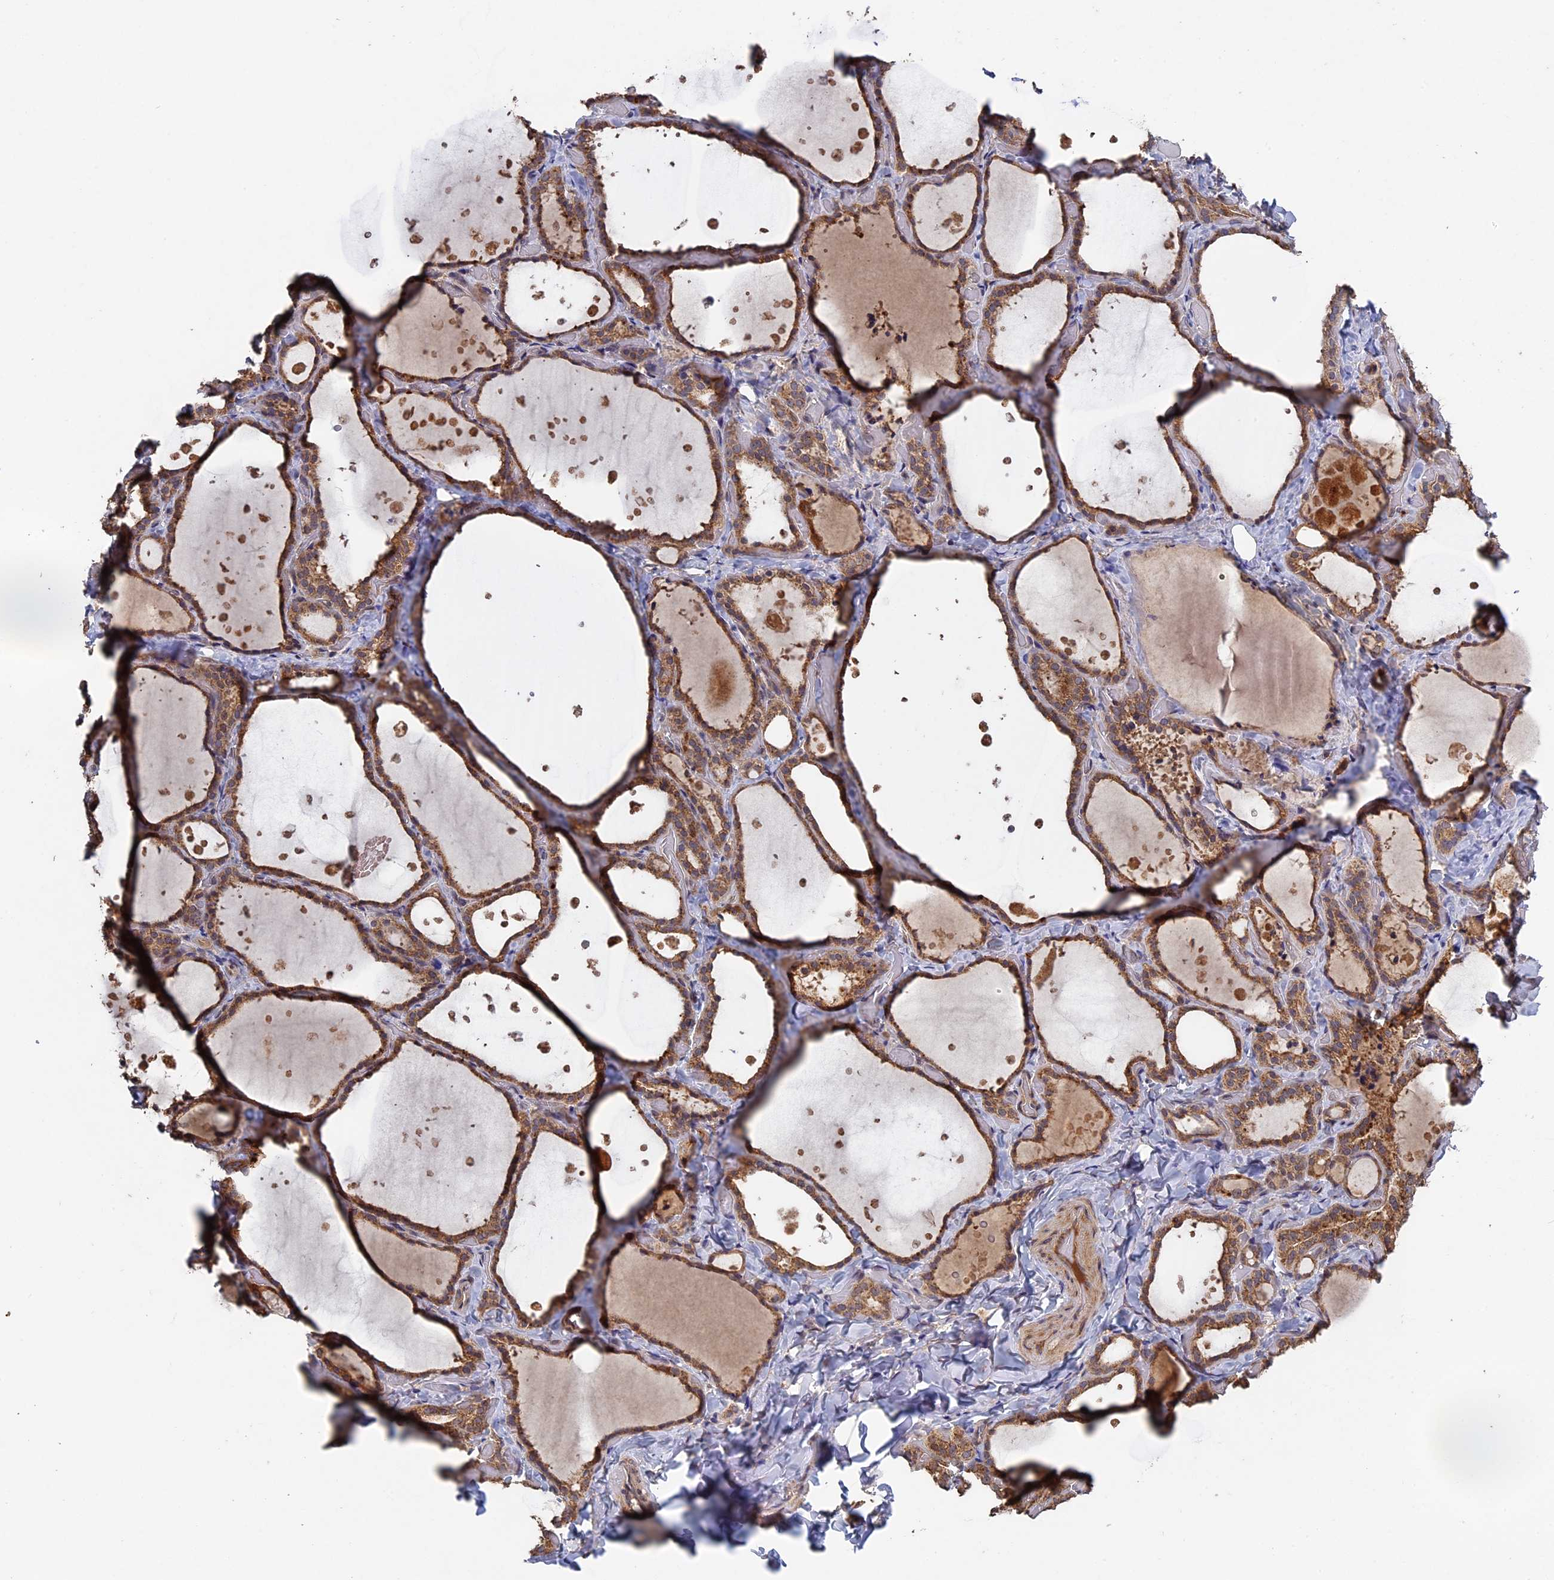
{"staining": {"intensity": "moderate", "quantity": ">75%", "location": "cytoplasmic/membranous"}, "tissue": "thyroid gland", "cell_type": "Glandular cells", "image_type": "normal", "snomed": [{"axis": "morphology", "description": "Normal tissue, NOS"}, {"axis": "topography", "description": "Thyroid gland"}], "caption": "Glandular cells display moderate cytoplasmic/membranous expression in approximately >75% of cells in normal thyroid gland. (Brightfield microscopy of DAB IHC at high magnification).", "gene": "RAB15", "patient": {"sex": "female", "age": 44}}